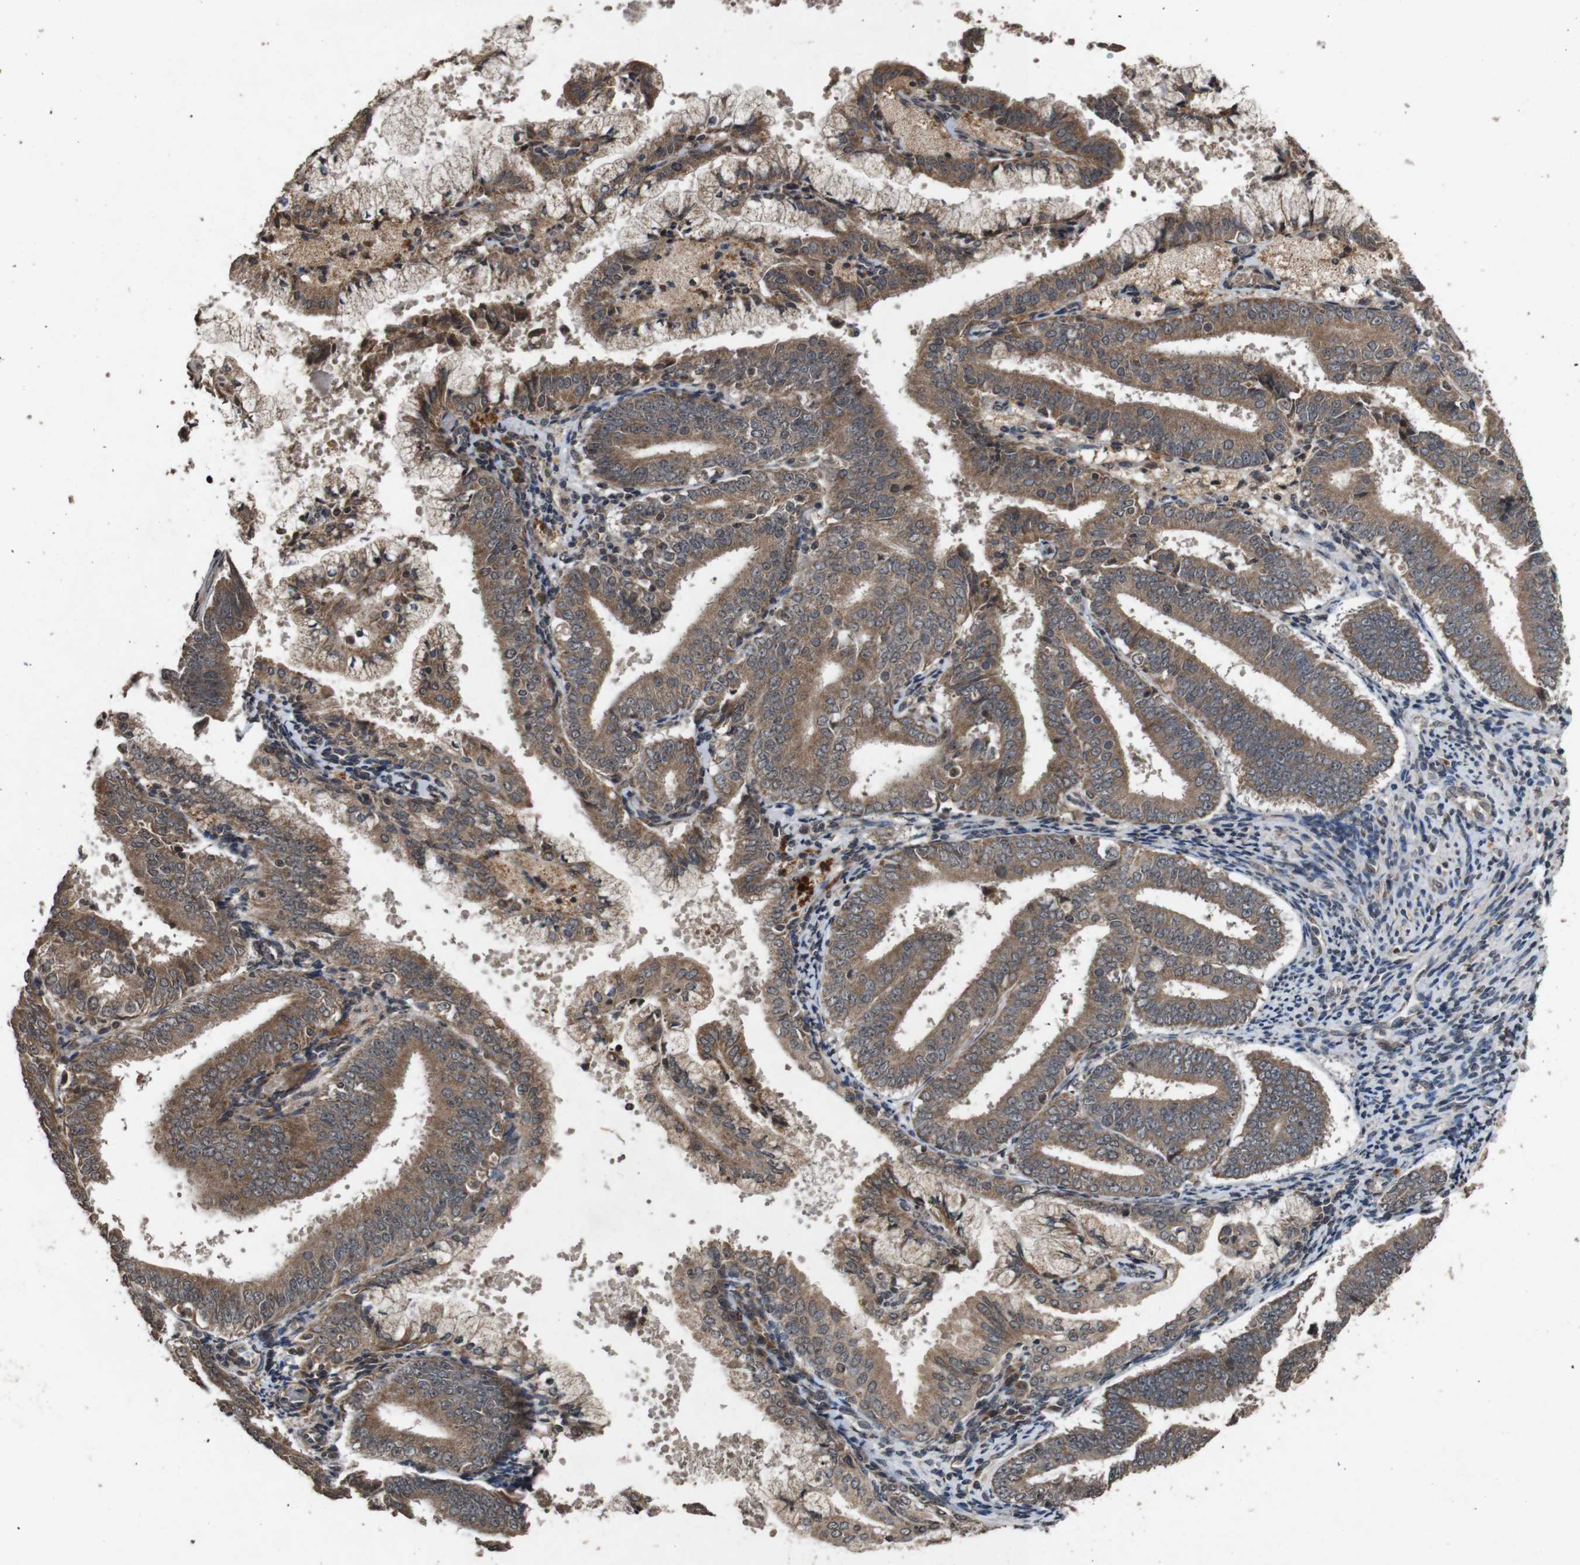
{"staining": {"intensity": "moderate", "quantity": ">75%", "location": "cytoplasmic/membranous"}, "tissue": "endometrial cancer", "cell_type": "Tumor cells", "image_type": "cancer", "snomed": [{"axis": "morphology", "description": "Adenocarcinoma, NOS"}, {"axis": "topography", "description": "Endometrium"}], "caption": "Tumor cells show medium levels of moderate cytoplasmic/membranous expression in about >75% of cells in endometrial adenocarcinoma. The staining was performed using DAB to visualize the protein expression in brown, while the nuclei were stained in blue with hematoxylin (Magnification: 20x).", "gene": "SORL1", "patient": {"sex": "female", "age": 63}}